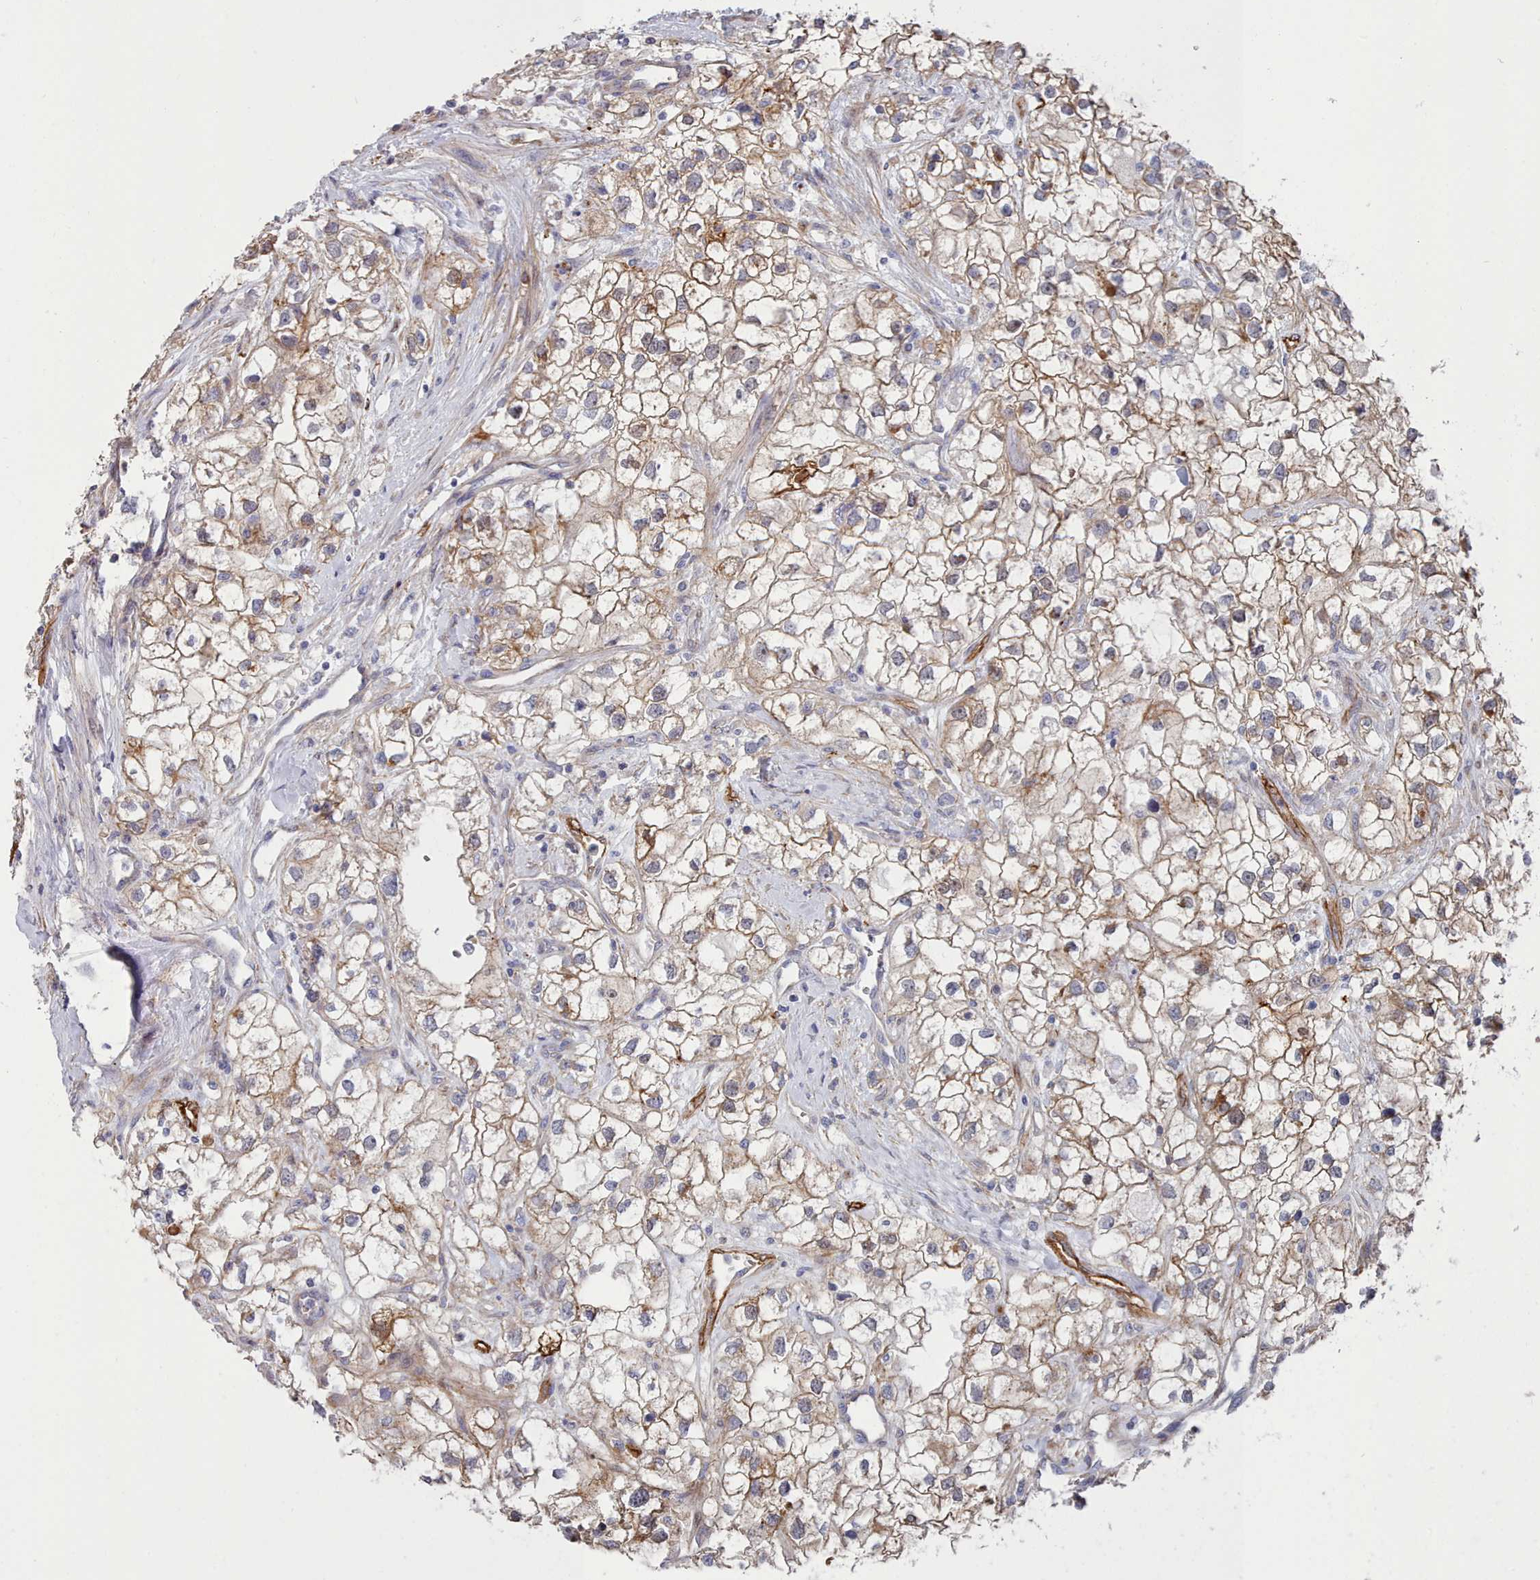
{"staining": {"intensity": "moderate", "quantity": ">75%", "location": "cytoplasmic/membranous"}, "tissue": "renal cancer", "cell_type": "Tumor cells", "image_type": "cancer", "snomed": [{"axis": "morphology", "description": "Adenocarcinoma, NOS"}, {"axis": "topography", "description": "Kidney"}], "caption": "High-magnification brightfield microscopy of renal cancer stained with DAB (brown) and counterstained with hematoxylin (blue). tumor cells exhibit moderate cytoplasmic/membranous positivity is seen in about>75% of cells. The staining was performed using DAB (3,3'-diaminobenzidine), with brown indicating positive protein expression. Nuclei are stained blue with hematoxylin.", "gene": "G6PC1", "patient": {"sex": "male", "age": 59}}